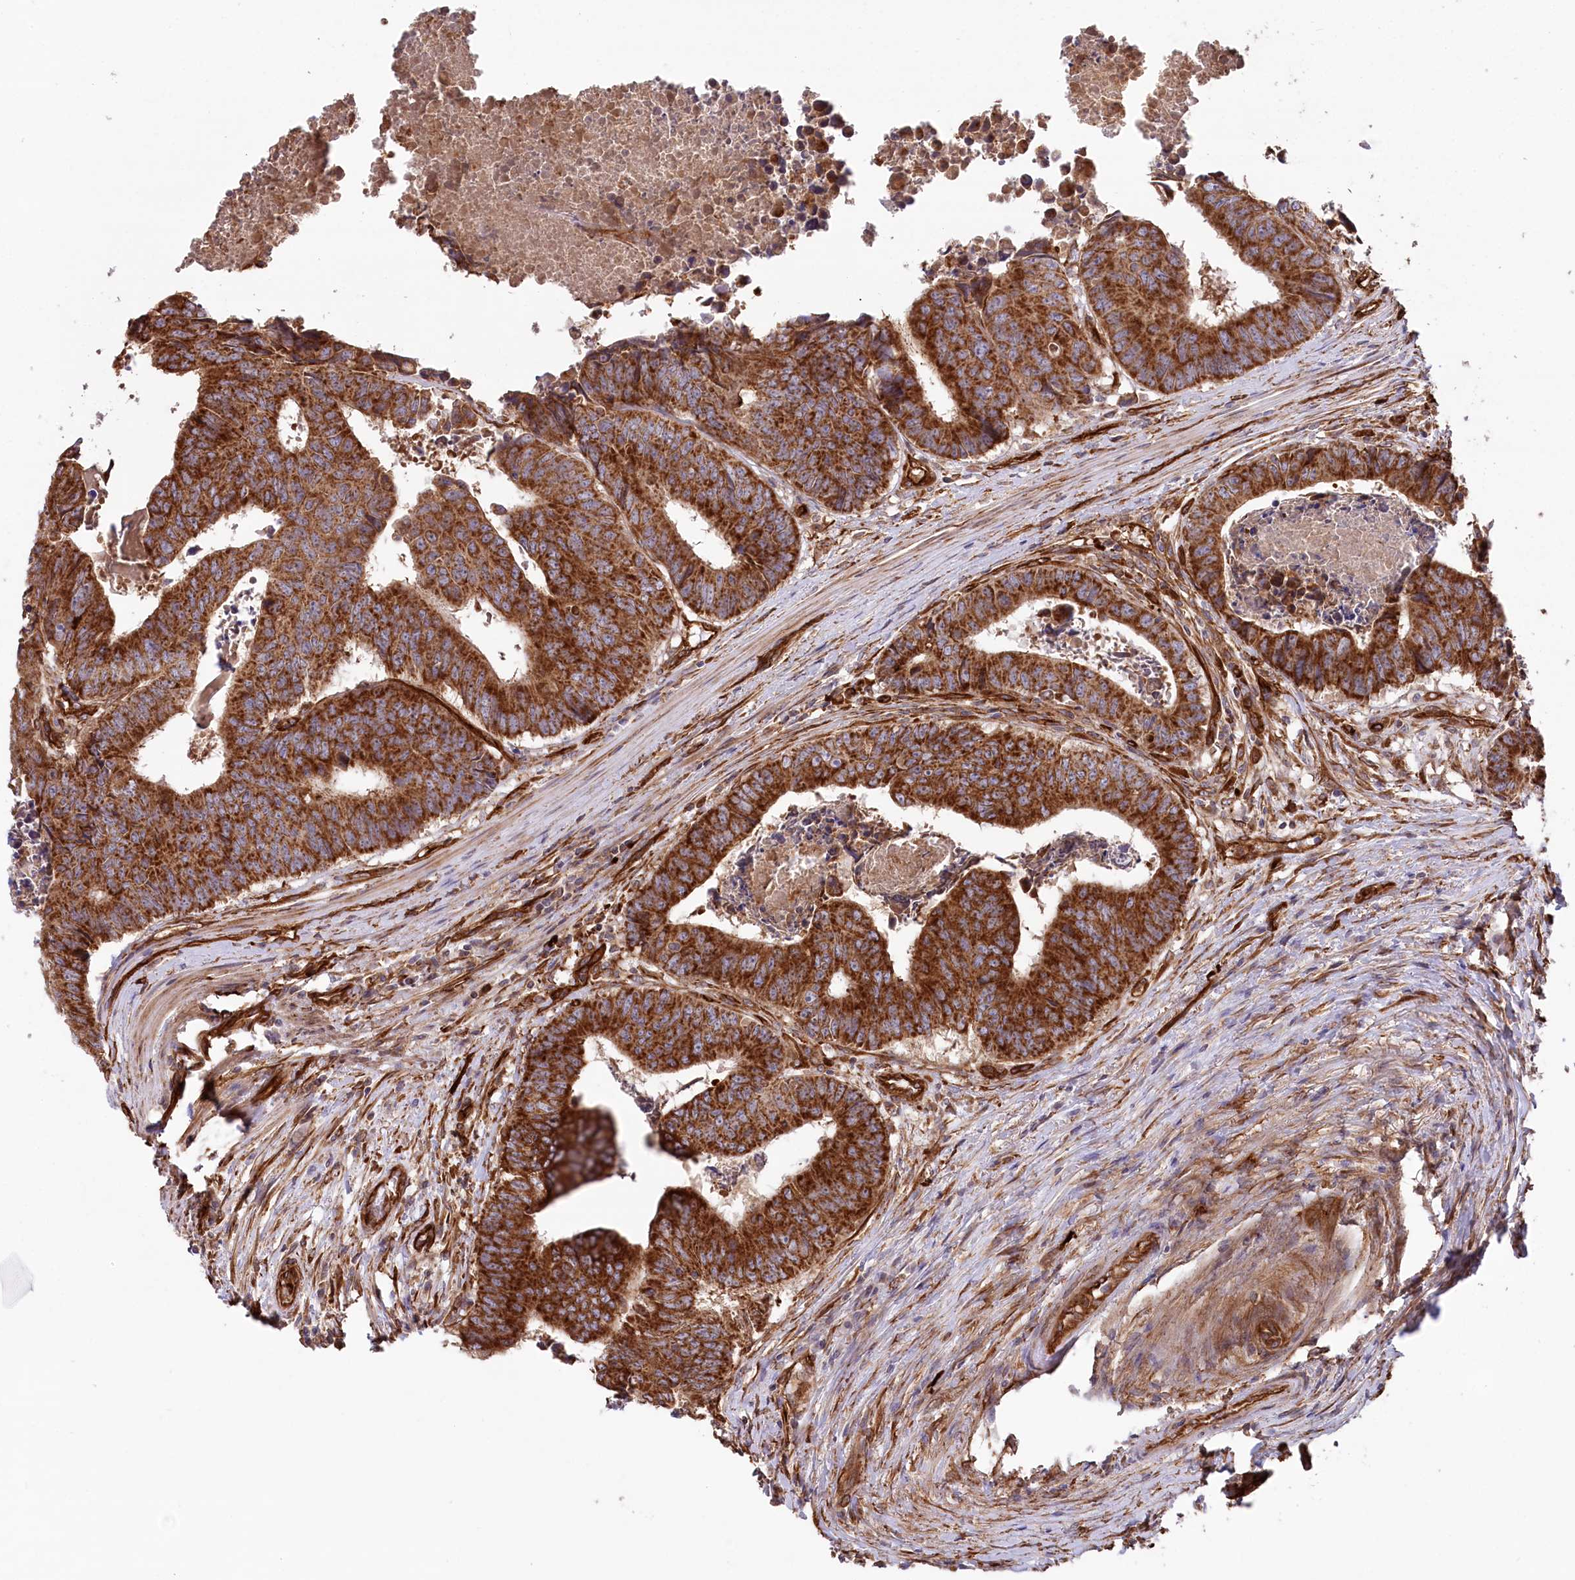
{"staining": {"intensity": "strong", "quantity": ">75%", "location": "cytoplasmic/membranous"}, "tissue": "colorectal cancer", "cell_type": "Tumor cells", "image_type": "cancer", "snomed": [{"axis": "morphology", "description": "Adenocarcinoma, NOS"}, {"axis": "topography", "description": "Rectum"}], "caption": "Protein analysis of colorectal adenocarcinoma tissue displays strong cytoplasmic/membranous expression in about >75% of tumor cells.", "gene": "MTPAP", "patient": {"sex": "male", "age": 84}}